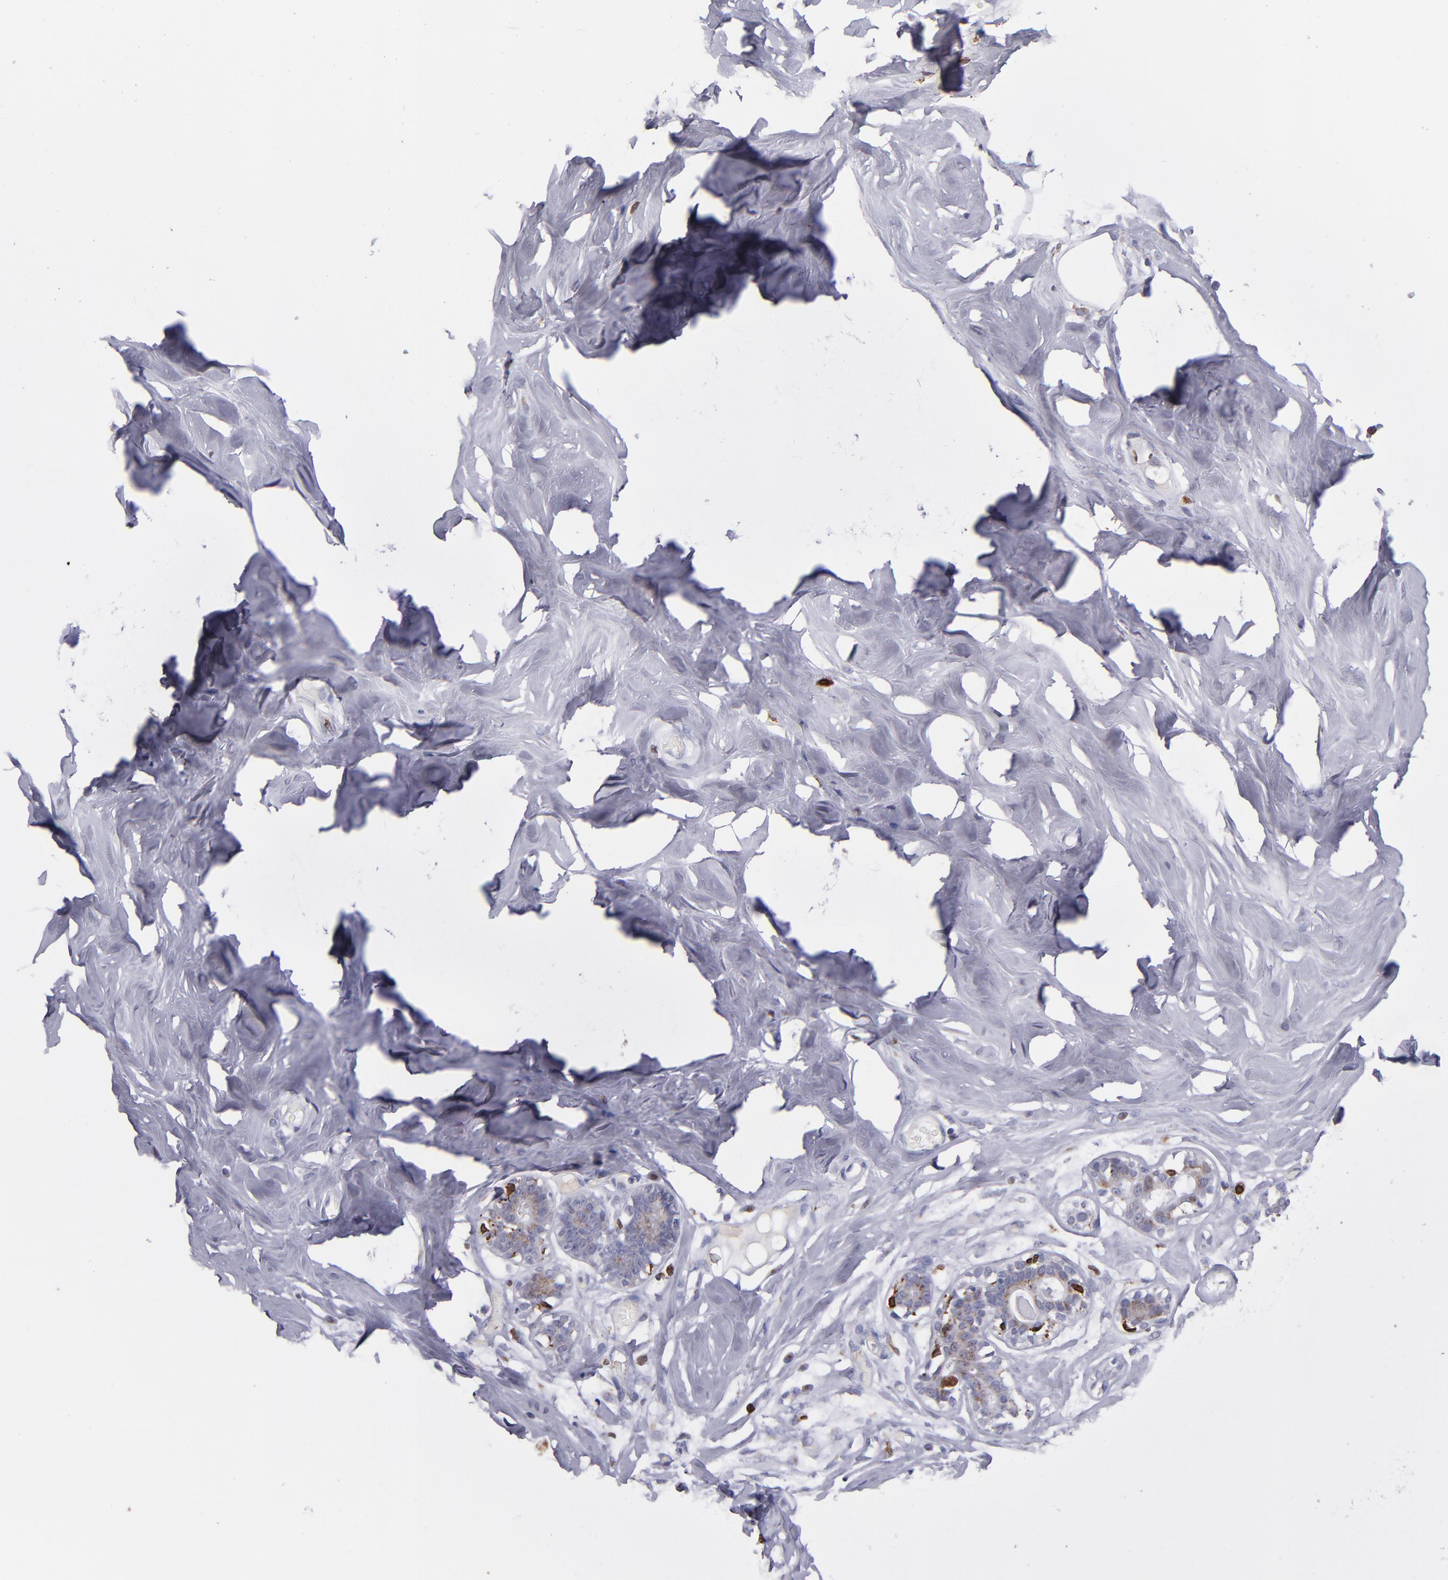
{"staining": {"intensity": "negative", "quantity": "none", "location": "none"}, "tissue": "breast", "cell_type": "Adipocytes", "image_type": "normal", "snomed": [{"axis": "morphology", "description": "Normal tissue, NOS"}, {"axis": "topography", "description": "Breast"}, {"axis": "topography", "description": "Soft tissue"}], "caption": "Protein analysis of unremarkable breast demonstrates no significant staining in adipocytes.", "gene": "PTGS1", "patient": {"sex": "female", "age": 25}}